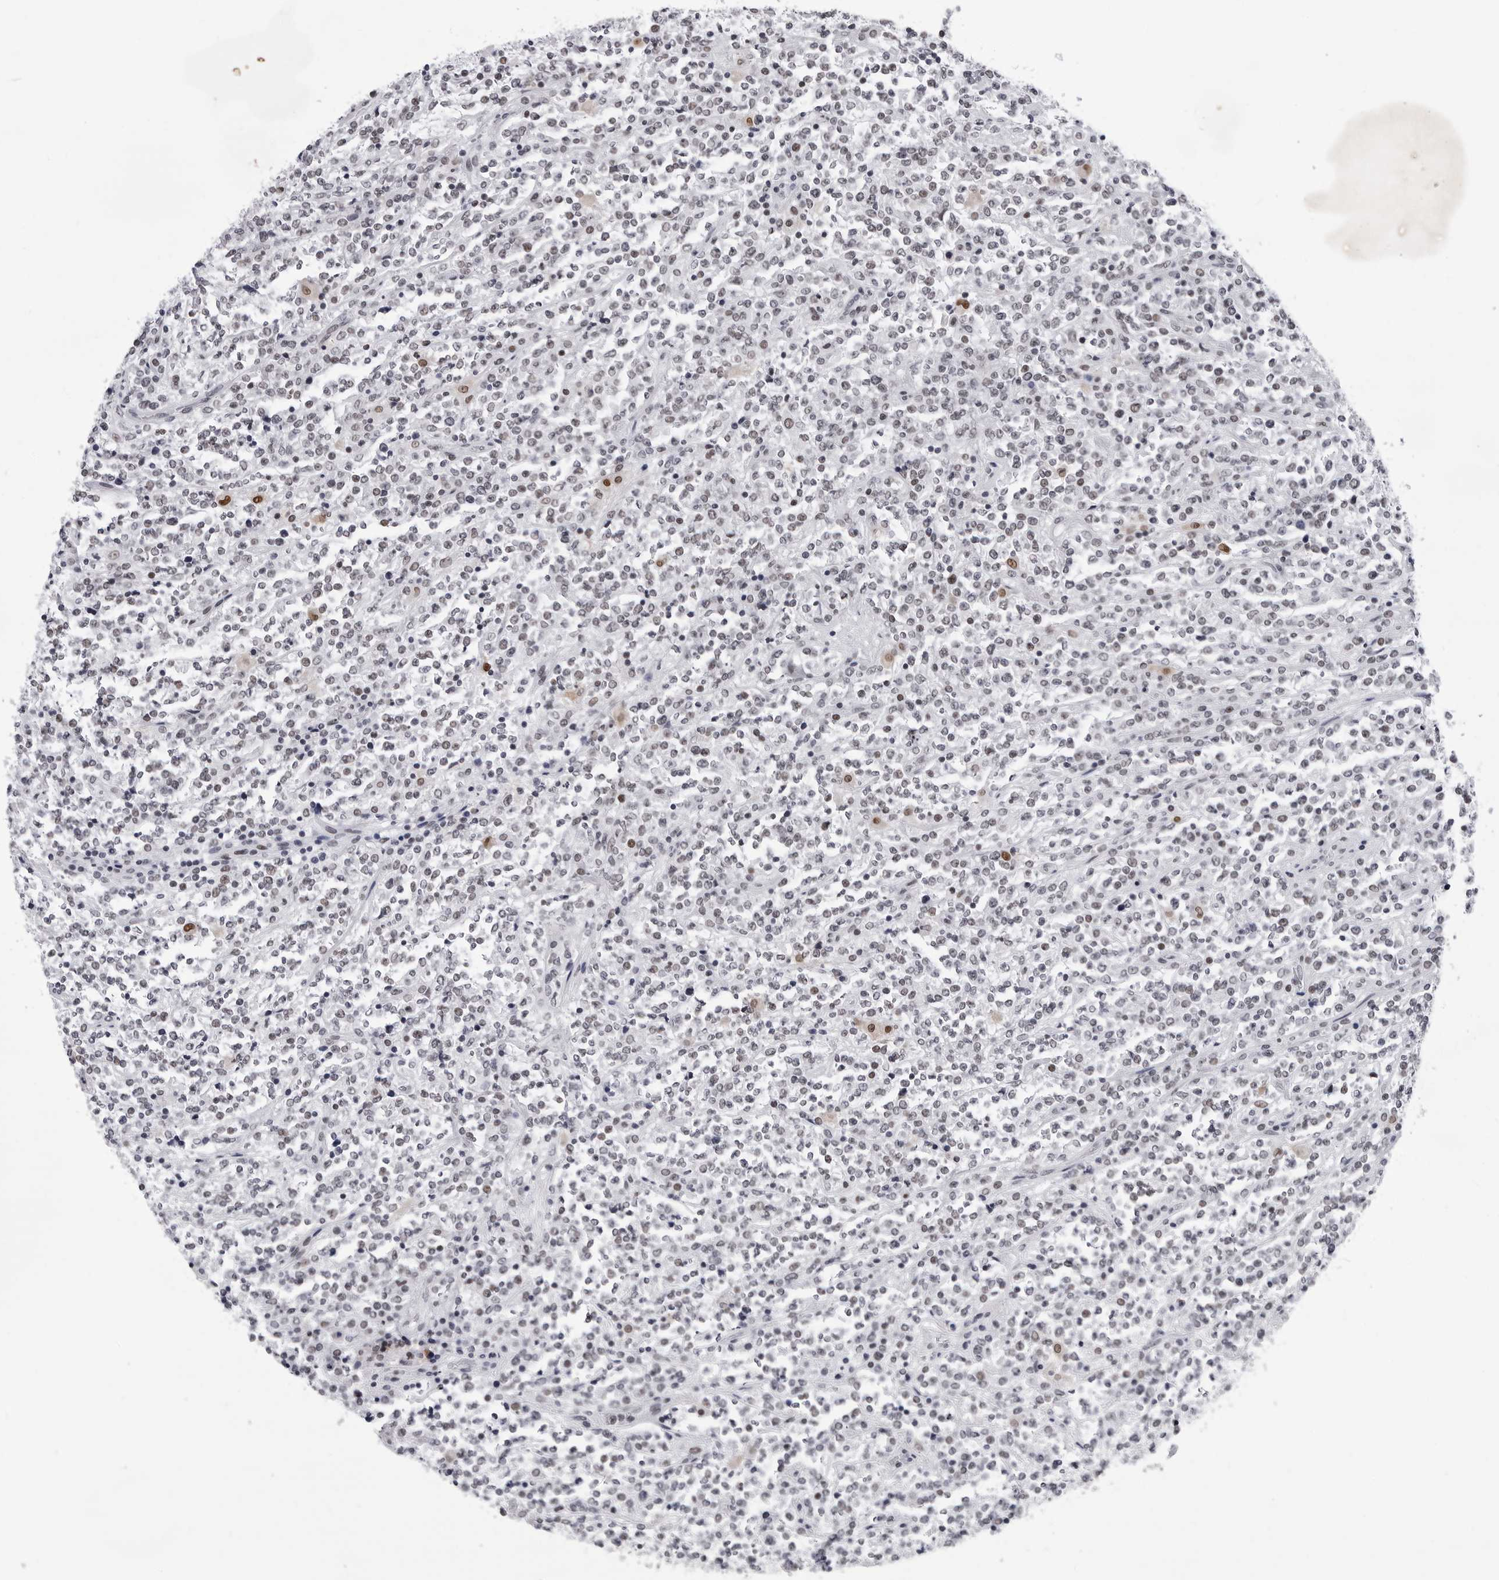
{"staining": {"intensity": "weak", "quantity": ">75%", "location": "nuclear"}, "tissue": "lymphoma", "cell_type": "Tumor cells", "image_type": "cancer", "snomed": [{"axis": "morphology", "description": "Malignant lymphoma, non-Hodgkin's type, High grade"}, {"axis": "topography", "description": "Soft tissue"}], "caption": "Protein staining of high-grade malignant lymphoma, non-Hodgkin's type tissue demonstrates weak nuclear expression in about >75% of tumor cells. (Stains: DAB in brown, nuclei in blue, Microscopy: brightfield microscopy at high magnification).", "gene": "SF3B4", "patient": {"sex": "male", "age": 18}}